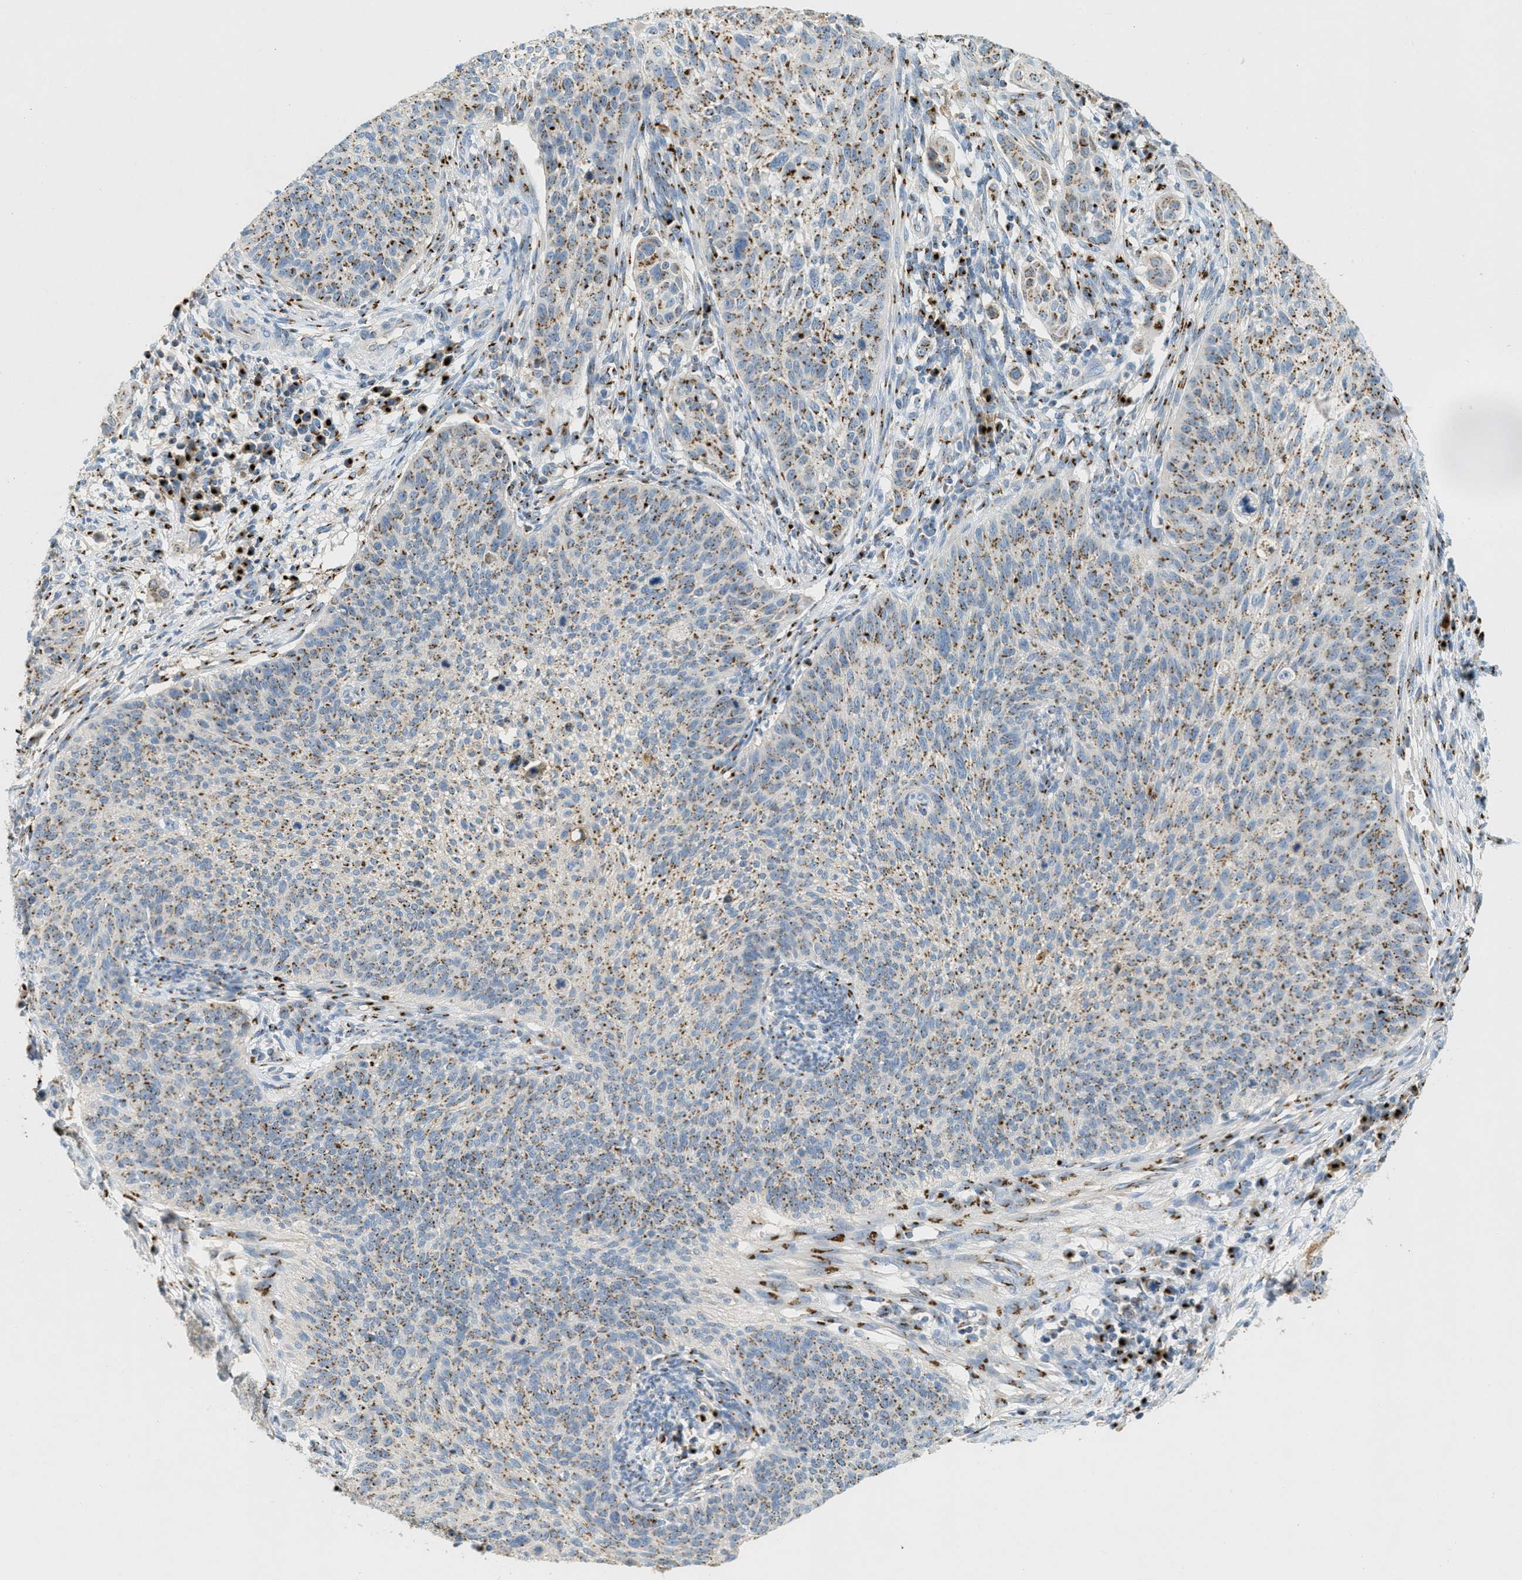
{"staining": {"intensity": "moderate", "quantity": "<25%", "location": "cytoplasmic/membranous"}, "tissue": "cervical cancer", "cell_type": "Tumor cells", "image_type": "cancer", "snomed": [{"axis": "morphology", "description": "Squamous cell carcinoma, NOS"}, {"axis": "topography", "description": "Cervix"}], "caption": "A micrograph showing moderate cytoplasmic/membranous positivity in approximately <25% of tumor cells in squamous cell carcinoma (cervical), as visualized by brown immunohistochemical staining.", "gene": "ENTPD4", "patient": {"sex": "female", "age": 70}}